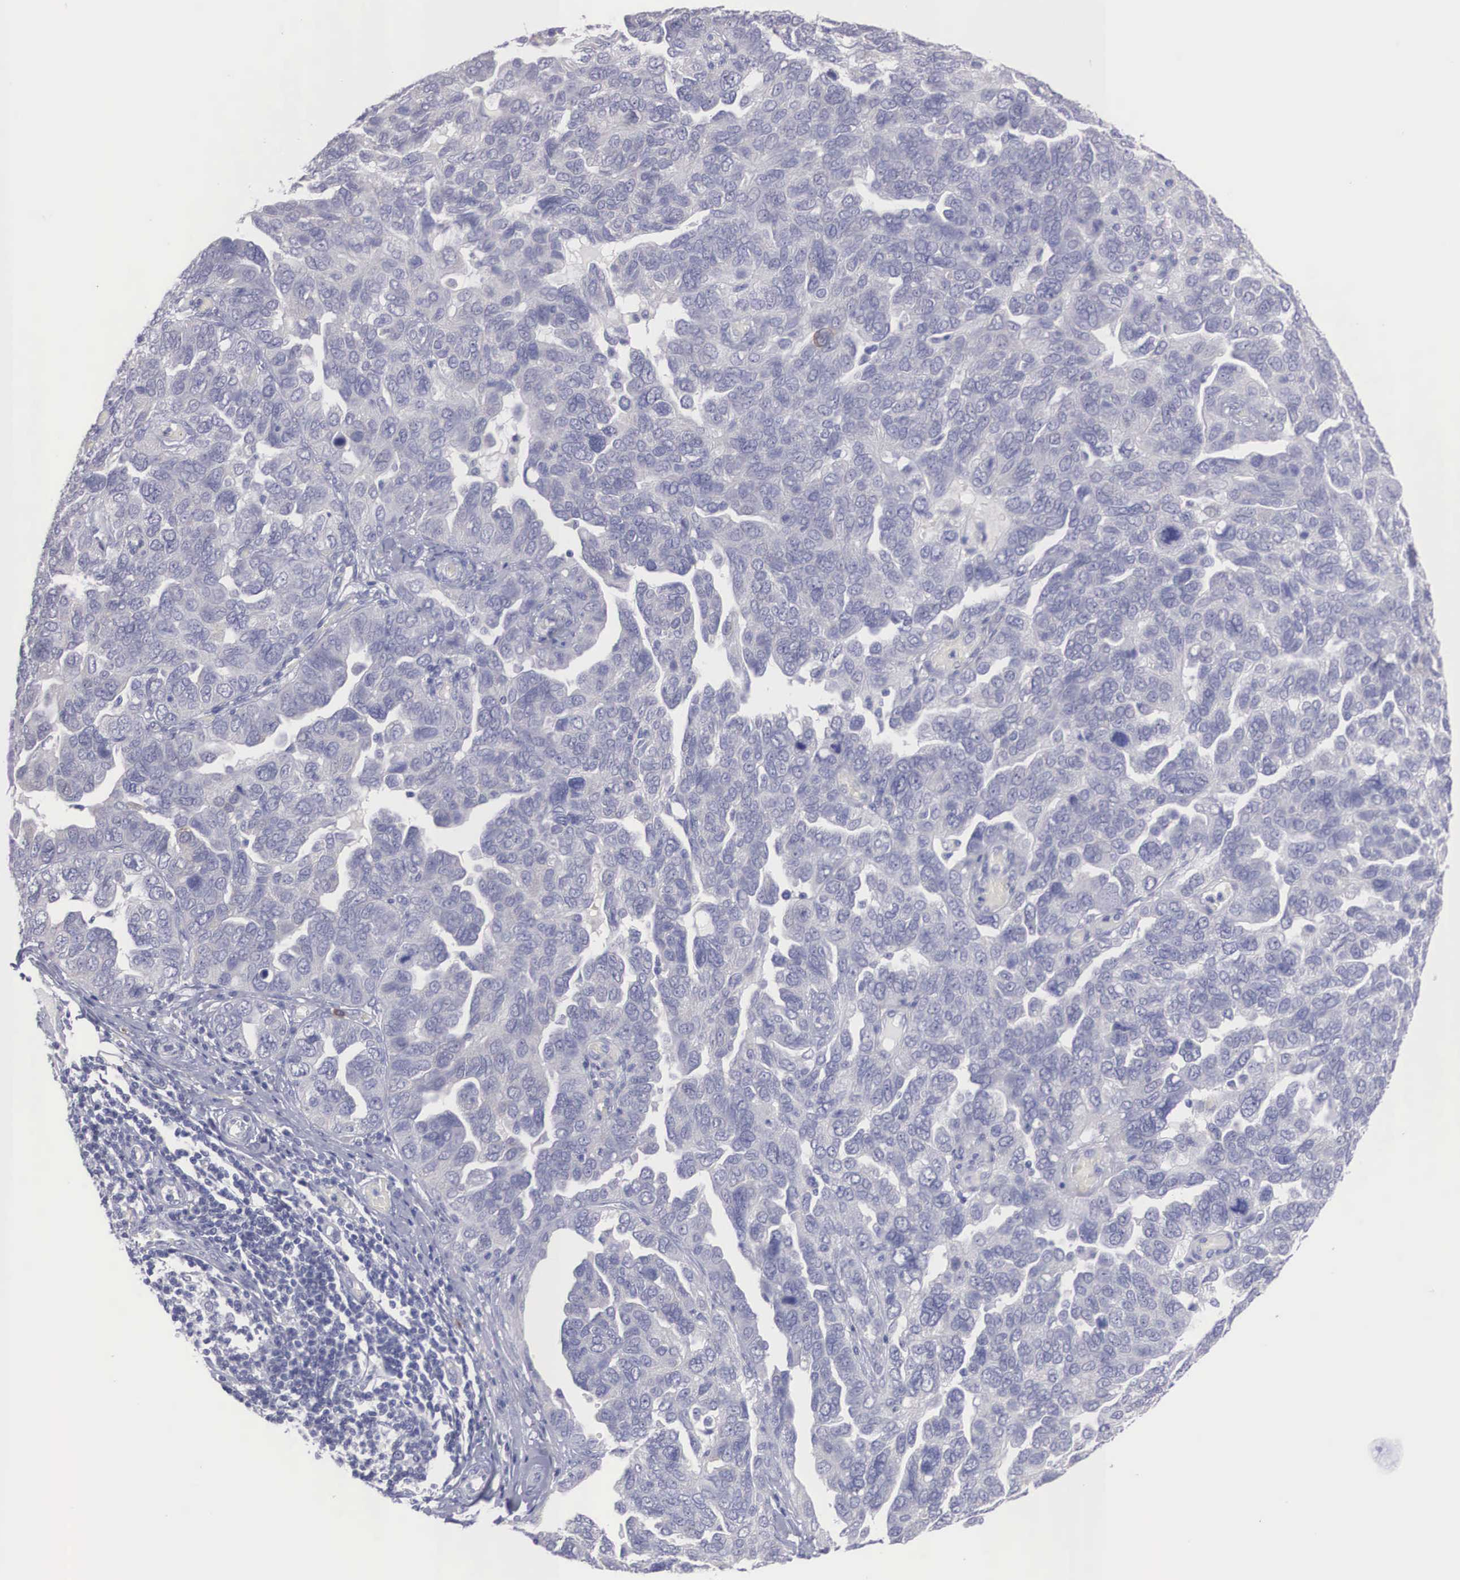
{"staining": {"intensity": "negative", "quantity": "none", "location": "none"}, "tissue": "ovarian cancer", "cell_type": "Tumor cells", "image_type": "cancer", "snomed": [{"axis": "morphology", "description": "Cystadenocarcinoma, serous, NOS"}, {"axis": "topography", "description": "Ovary"}], "caption": "This is an IHC micrograph of human ovarian cancer (serous cystadenocarcinoma). There is no staining in tumor cells.", "gene": "REPS2", "patient": {"sex": "female", "age": 64}}